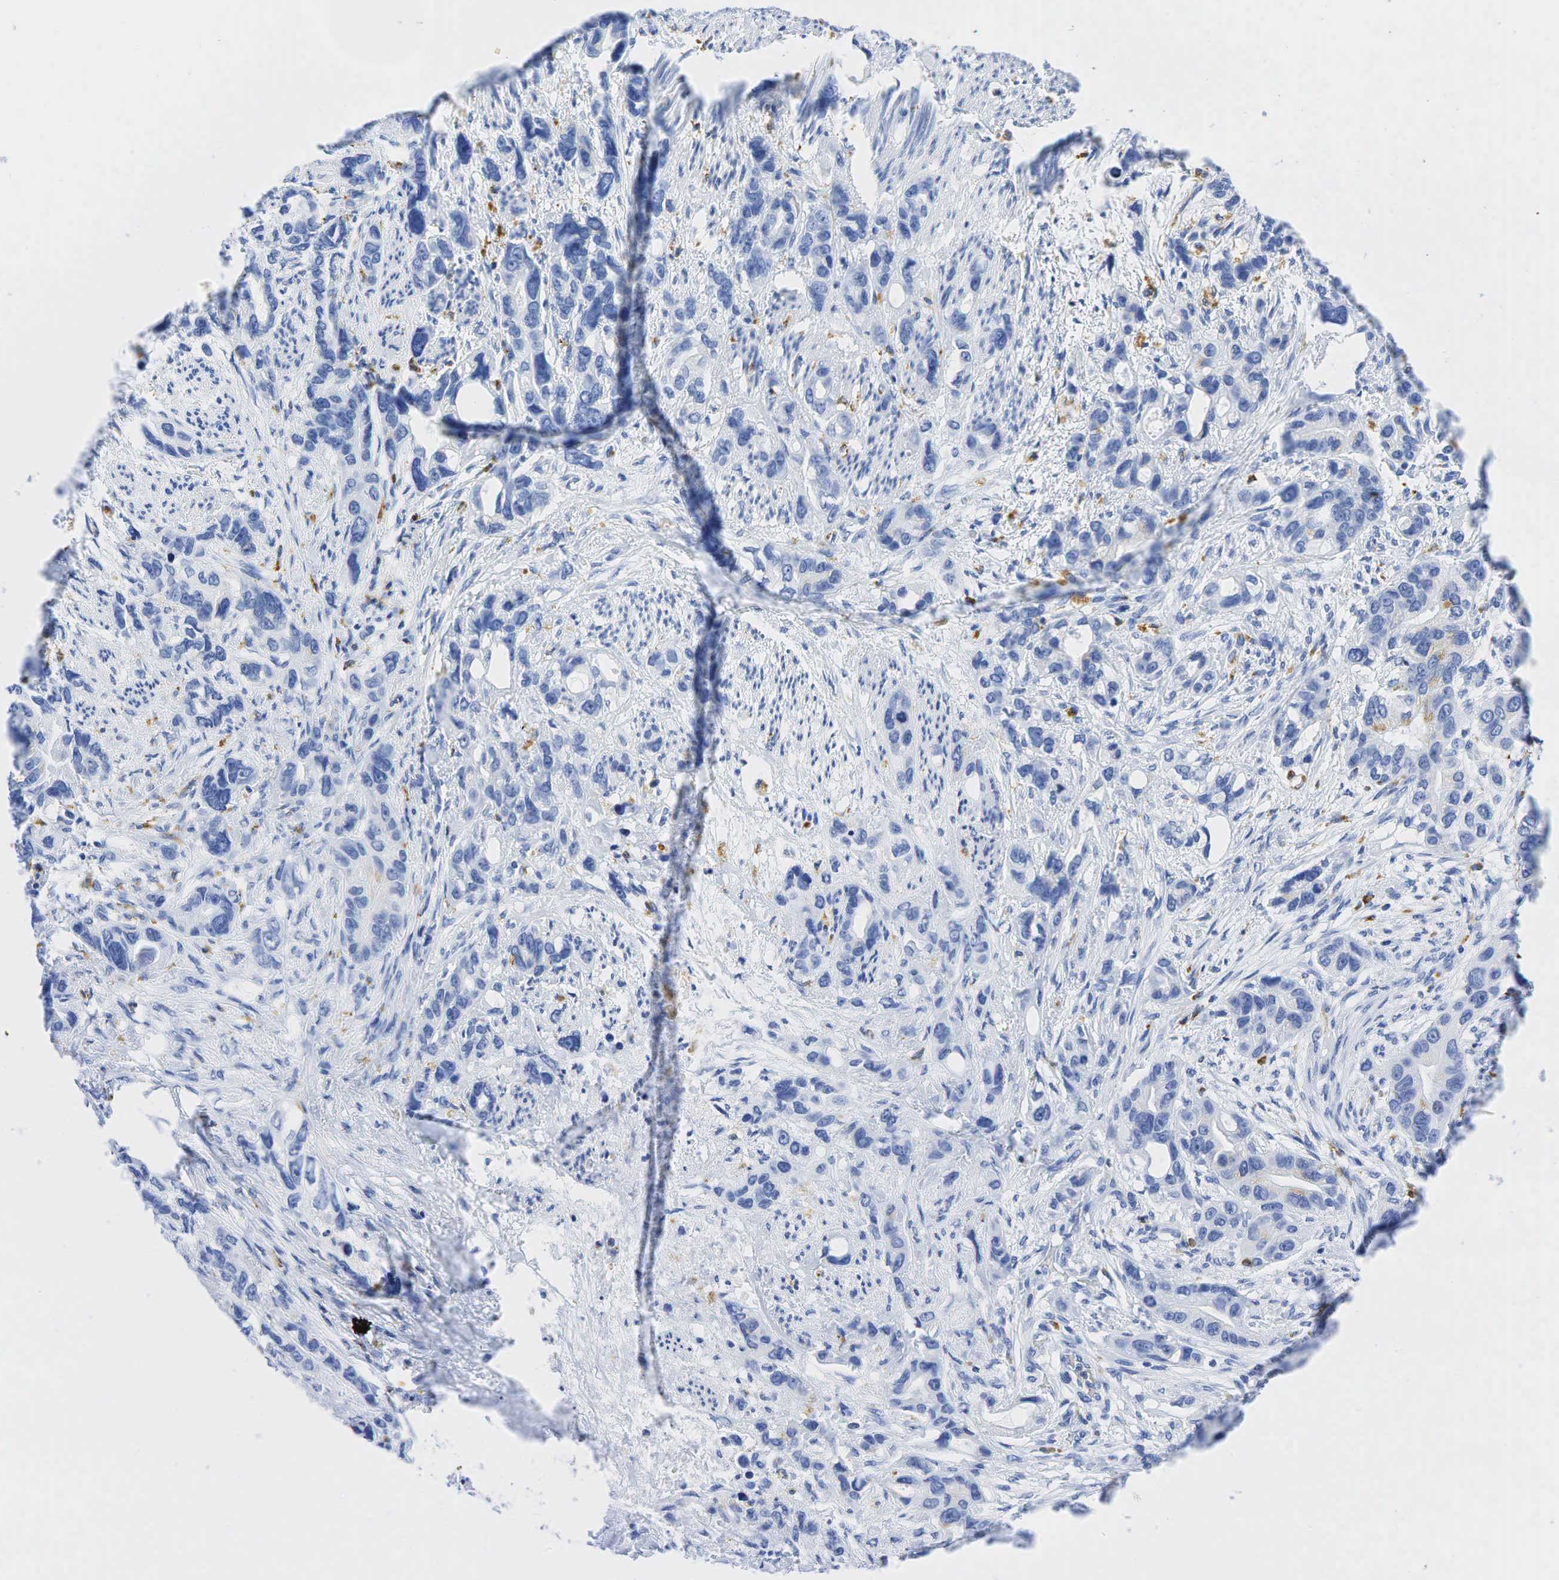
{"staining": {"intensity": "negative", "quantity": "none", "location": "none"}, "tissue": "stomach cancer", "cell_type": "Tumor cells", "image_type": "cancer", "snomed": [{"axis": "morphology", "description": "Adenocarcinoma, NOS"}, {"axis": "topography", "description": "Stomach, upper"}], "caption": "This is a histopathology image of immunohistochemistry staining of stomach cancer (adenocarcinoma), which shows no positivity in tumor cells.", "gene": "CD68", "patient": {"sex": "male", "age": 47}}